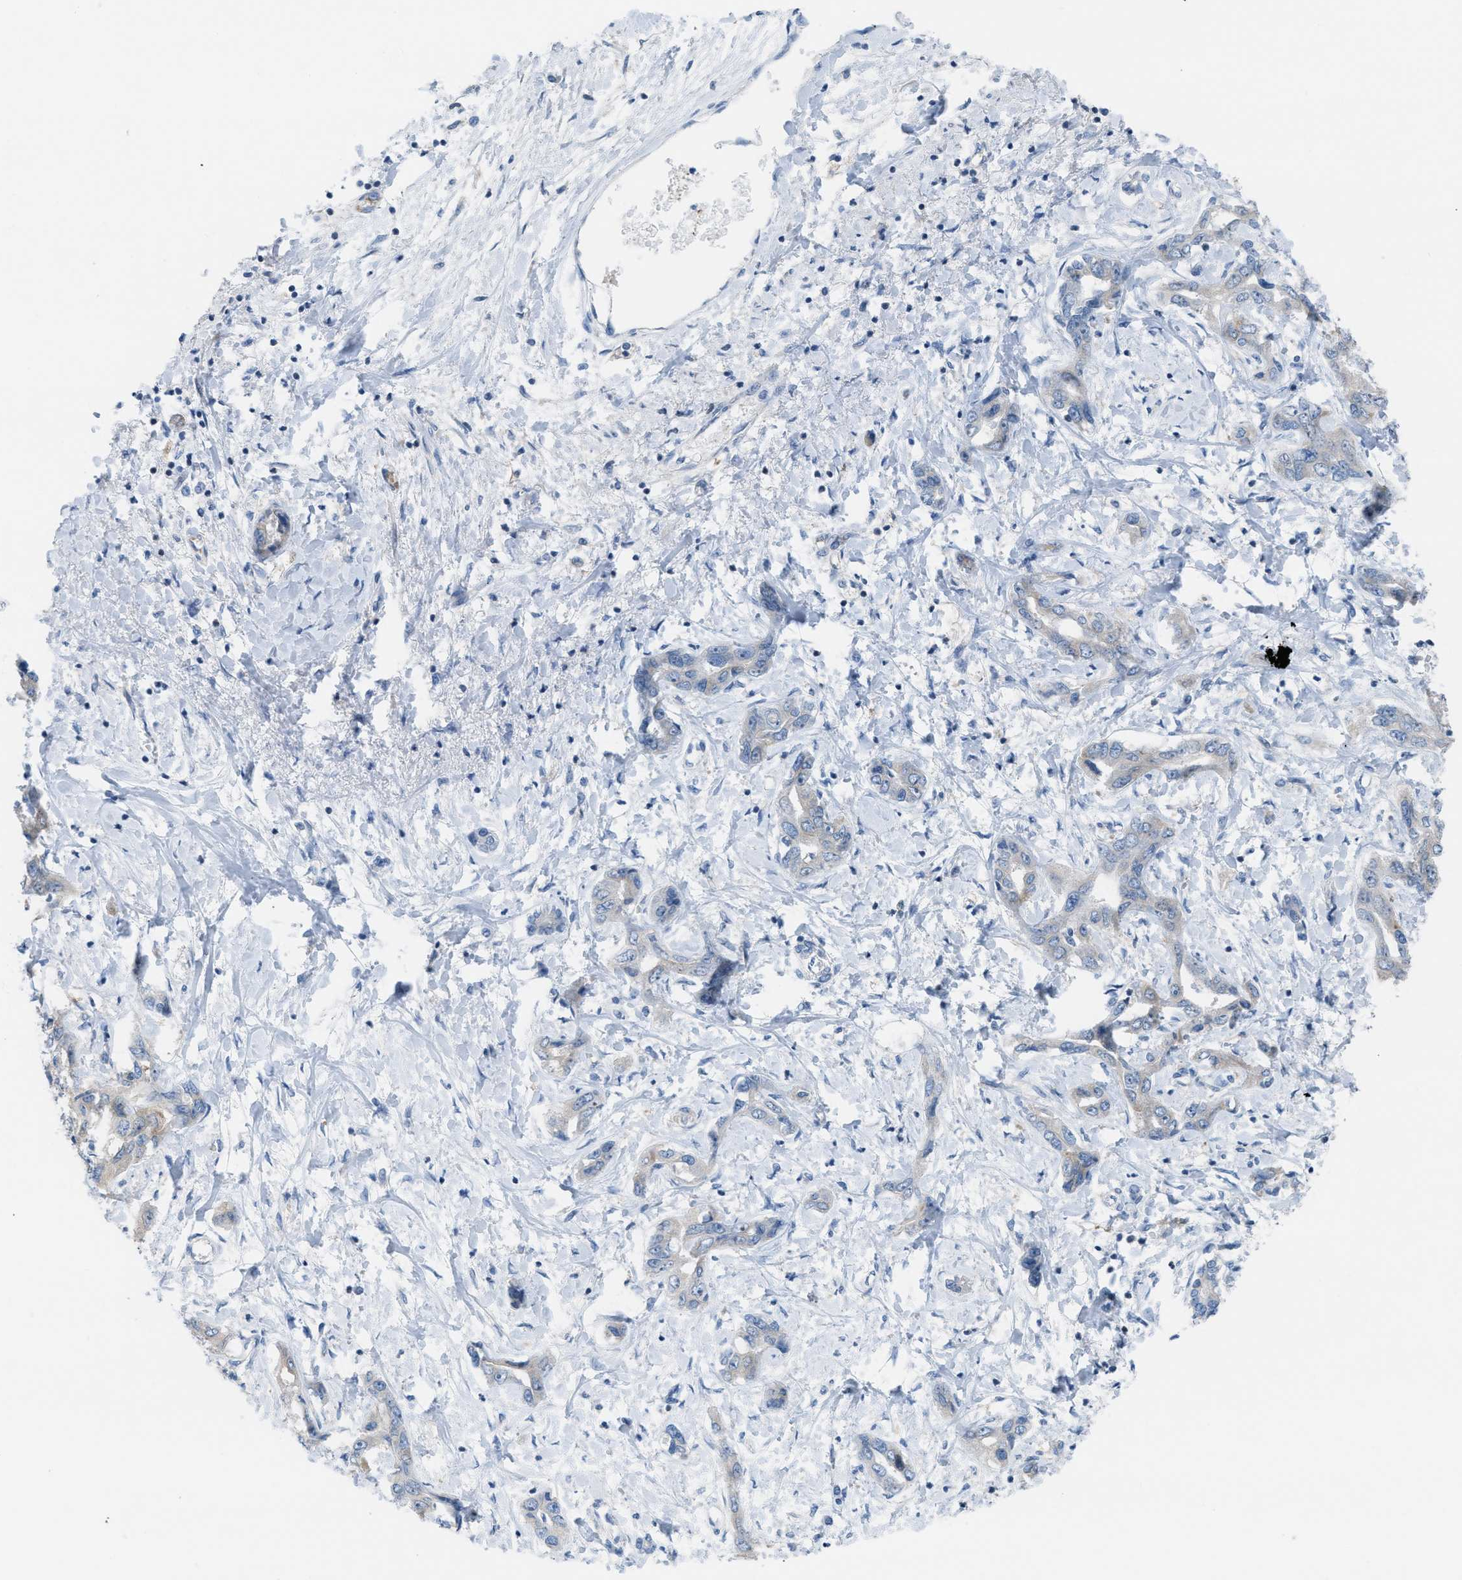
{"staining": {"intensity": "negative", "quantity": "none", "location": "none"}, "tissue": "liver cancer", "cell_type": "Tumor cells", "image_type": "cancer", "snomed": [{"axis": "morphology", "description": "Cholangiocarcinoma"}, {"axis": "topography", "description": "Liver"}], "caption": "Immunohistochemistry histopathology image of neoplastic tissue: human cholangiocarcinoma (liver) stained with DAB (3,3'-diaminobenzidine) reveals no significant protein positivity in tumor cells. (DAB (3,3'-diaminobenzidine) IHC with hematoxylin counter stain).", "gene": "ASGR1", "patient": {"sex": "male", "age": 59}}